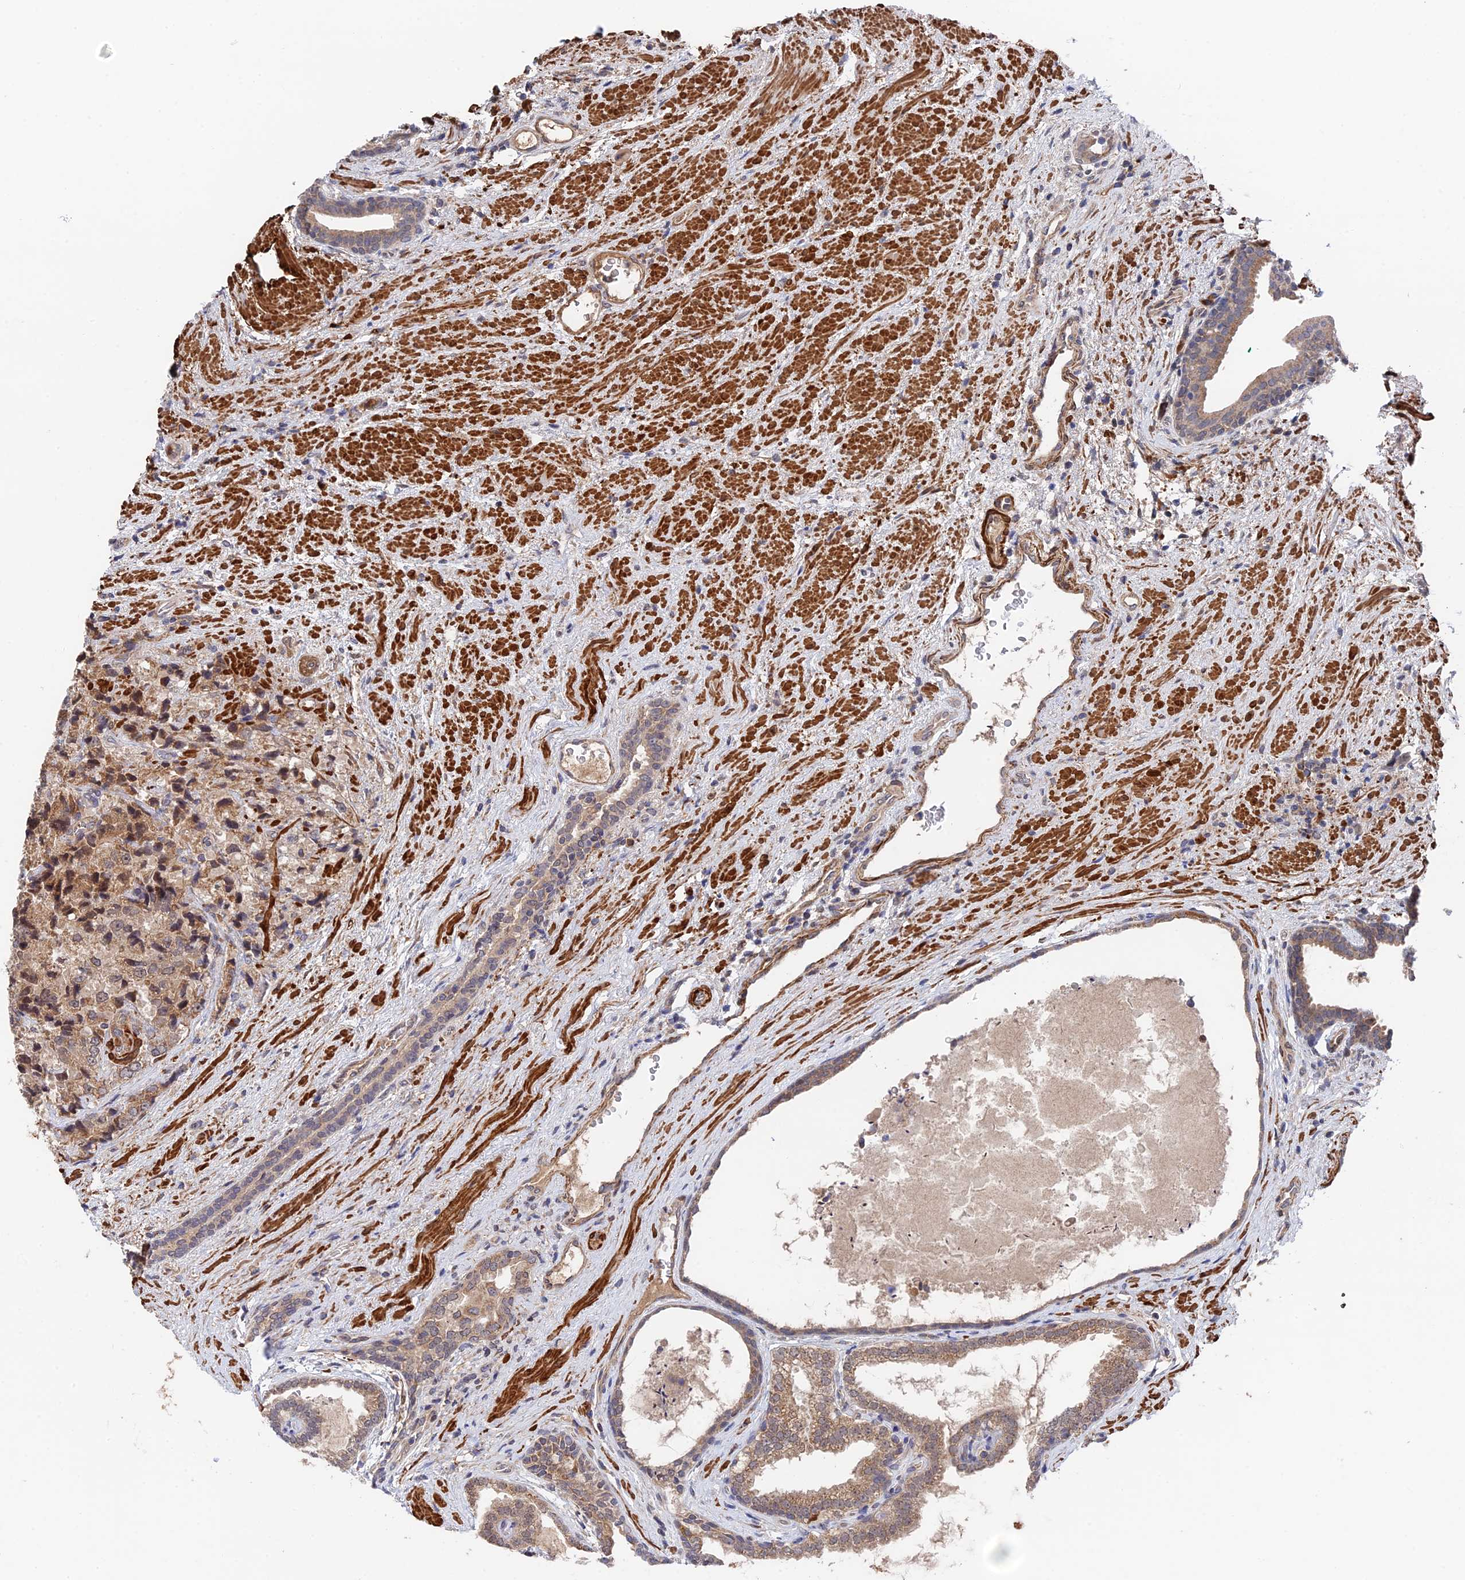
{"staining": {"intensity": "weak", "quantity": ">75%", "location": "cytoplasmic/membranous"}, "tissue": "prostate cancer", "cell_type": "Tumor cells", "image_type": "cancer", "snomed": [{"axis": "morphology", "description": "Adenocarcinoma, High grade"}, {"axis": "topography", "description": "Prostate"}], "caption": "Human prostate high-grade adenocarcinoma stained with a protein marker demonstrates weak staining in tumor cells.", "gene": "ZNF320", "patient": {"sex": "male", "age": 70}}